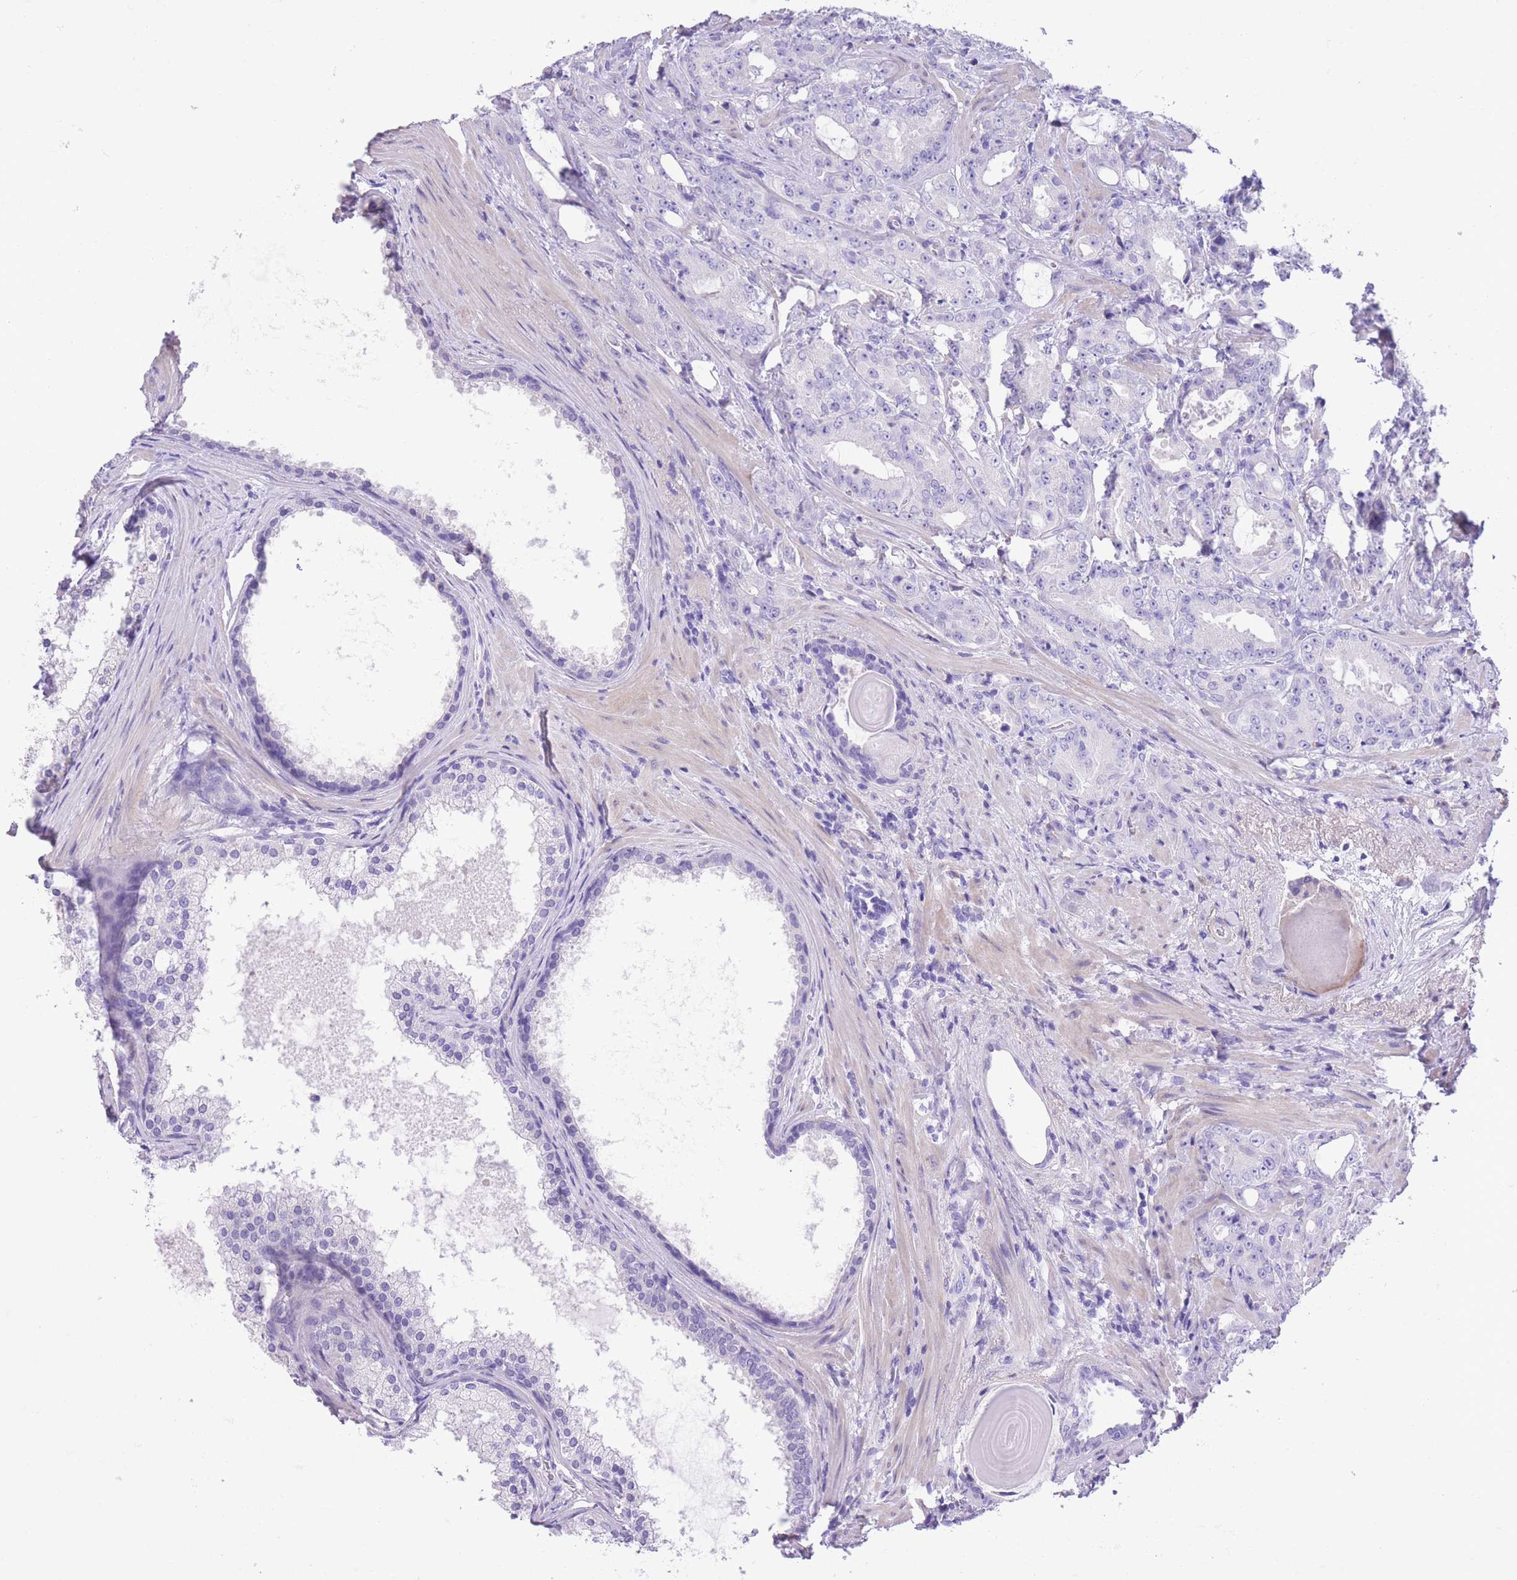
{"staining": {"intensity": "negative", "quantity": "none", "location": "none"}, "tissue": "prostate cancer", "cell_type": "Tumor cells", "image_type": "cancer", "snomed": [{"axis": "morphology", "description": "Adenocarcinoma, High grade"}, {"axis": "topography", "description": "Prostate"}], "caption": "The micrograph exhibits no significant expression in tumor cells of high-grade adenocarcinoma (prostate).", "gene": "RAI2", "patient": {"sex": "male", "age": 69}}